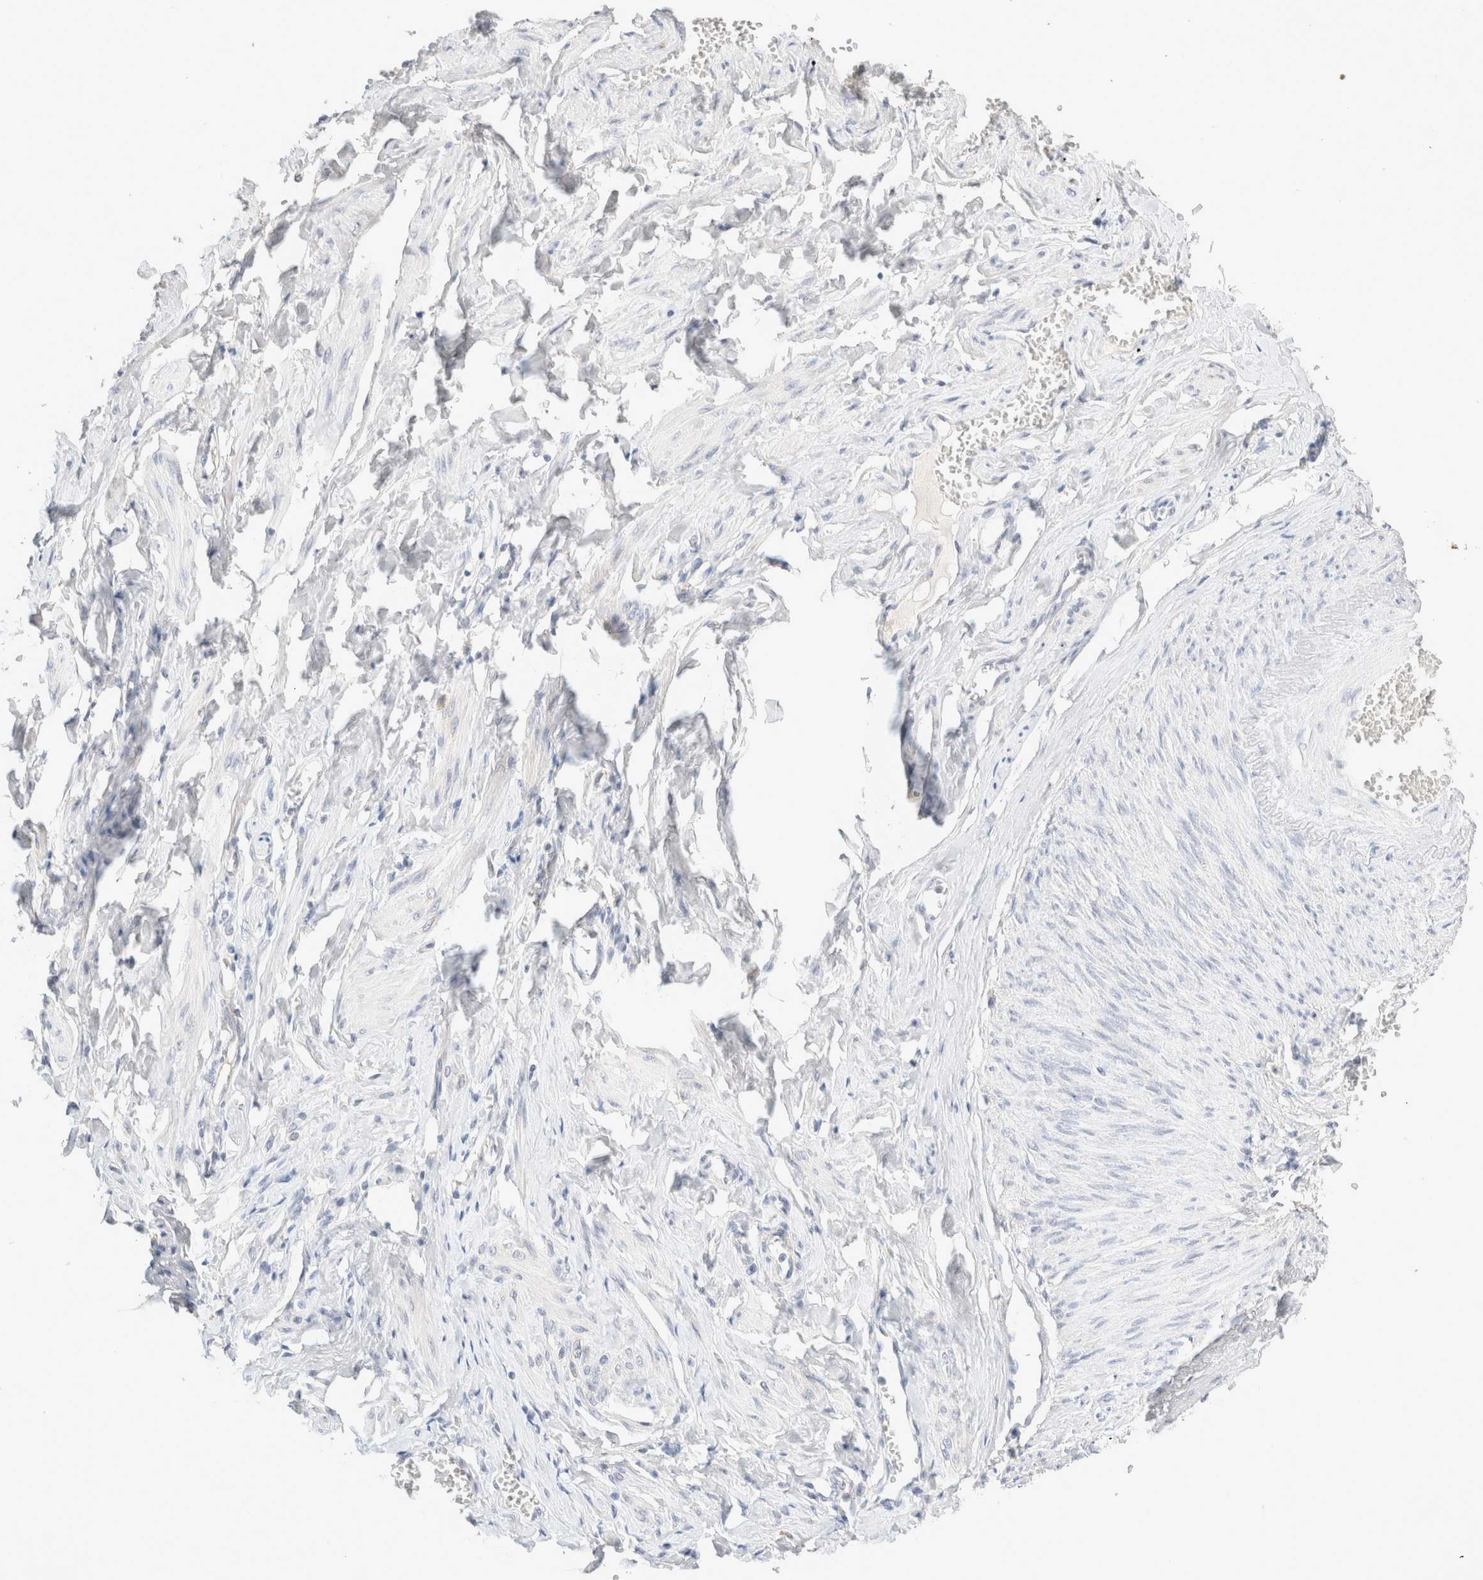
{"staining": {"intensity": "negative", "quantity": "none", "location": "none"}, "tissue": "adipose tissue", "cell_type": "Adipocytes", "image_type": "normal", "snomed": [{"axis": "morphology", "description": "Normal tissue, NOS"}, {"axis": "topography", "description": "Vascular tissue"}, {"axis": "topography", "description": "Fallopian tube"}, {"axis": "topography", "description": "Ovary"}], "caption": "Immunohistochemical staining of normal adipose tissue shows no significant staining in adipocytes.", "gene": "SPATA20", "patient": {"sex": "female", "age": 67}}